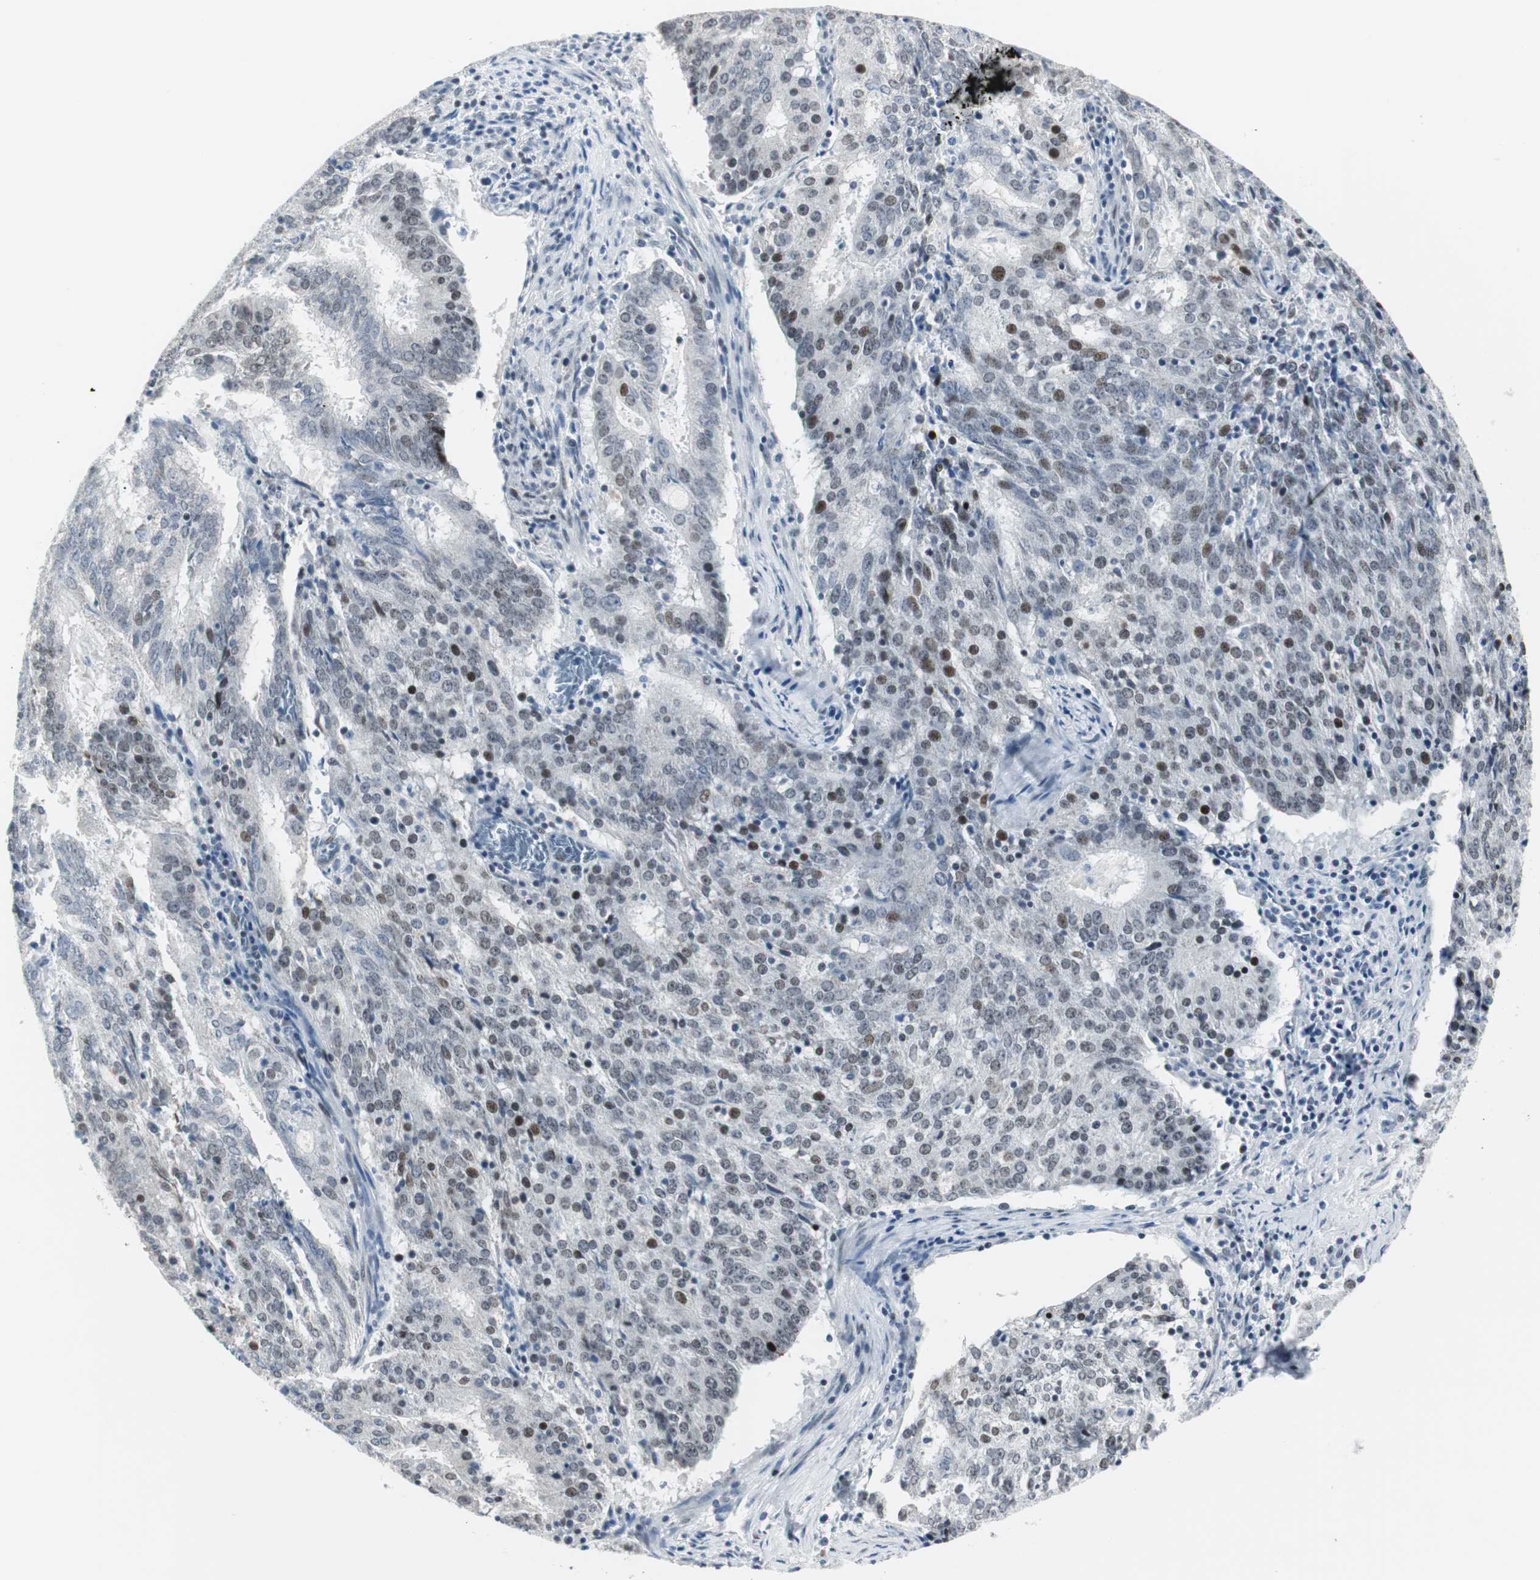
{"staining": {"intensity": "moderate", "quantity": "<25%", "location": "nuclear"}, "tissue": "cervical cancer", "cell_type": "Tumor cells", "image_type": "cancer", "snomed": [{"axis": "morphology", "description": "Adenocarcinoma, NOS"}, {"axis": "topography", "description": "Cervix"}], "caption": "Moderate nuclear staining for a protein is identified in about <25% of tumor cells of cervical cancer (adenocarcinoma) using immunohistochemistry.", "gene": "MTA1", "patient": {"sex": "female", "age": 44}}